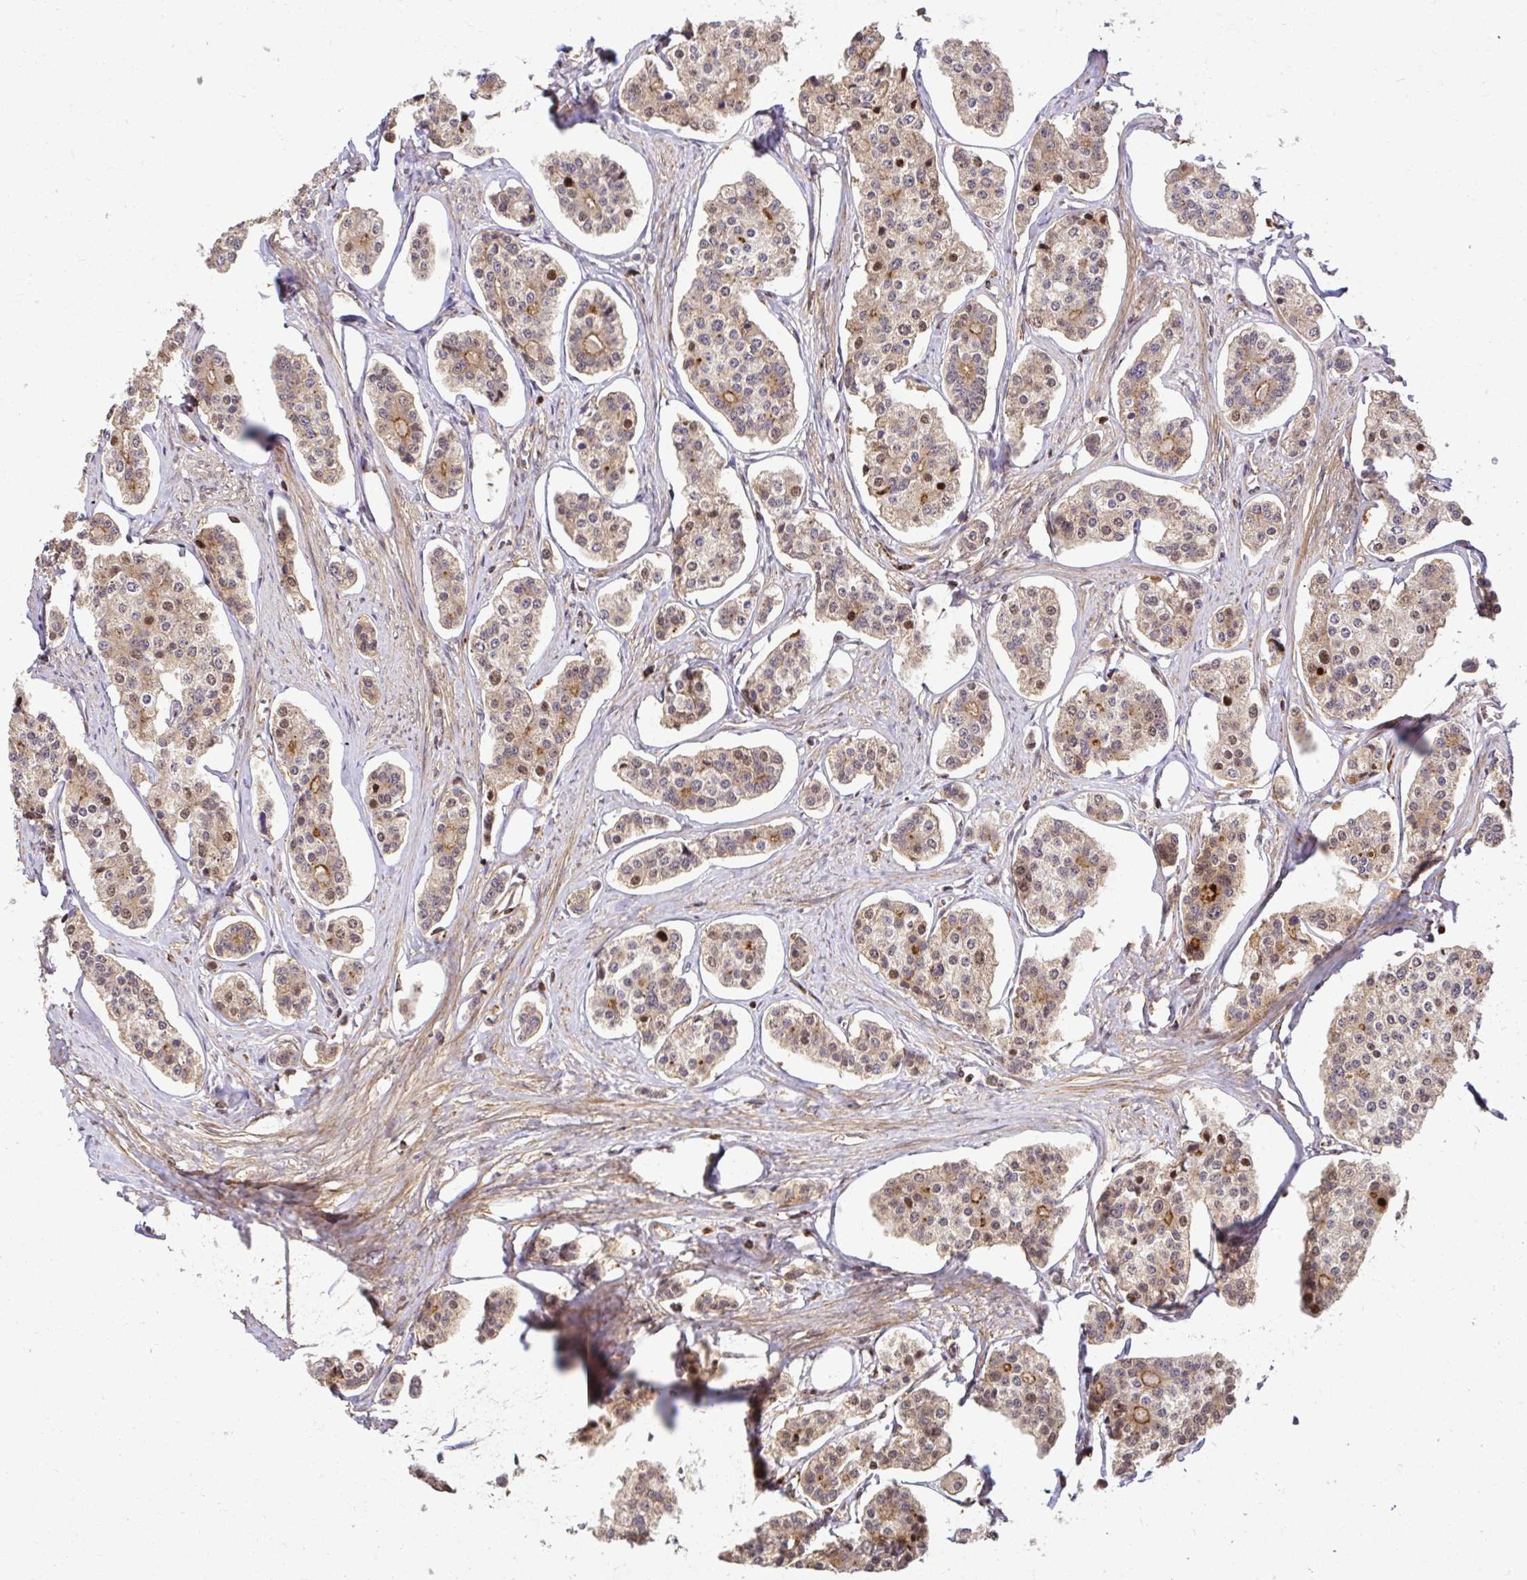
{"staining": {"intensity": "moderate", "quantity": "<25%", "location": "nuclear"}, "tissue": "carcinoid", "cell_type": "Tumor cells", "image_type": "cancer", "snomed": [{"axis": "morphology", "description": "Carcinoid, malignant, NOS"}, {"axis": "topography", "description": "Small intestine"}], "caption": "A high-resolution photomicrograph shows immunohistochemistry (IHC) staining of malignant carcinoid, which reveals moderate nuclear positivity in approximately <25% of tumor cells.", "gene": "PSMA4", "patient": {"sex": "female", "age": 65}}